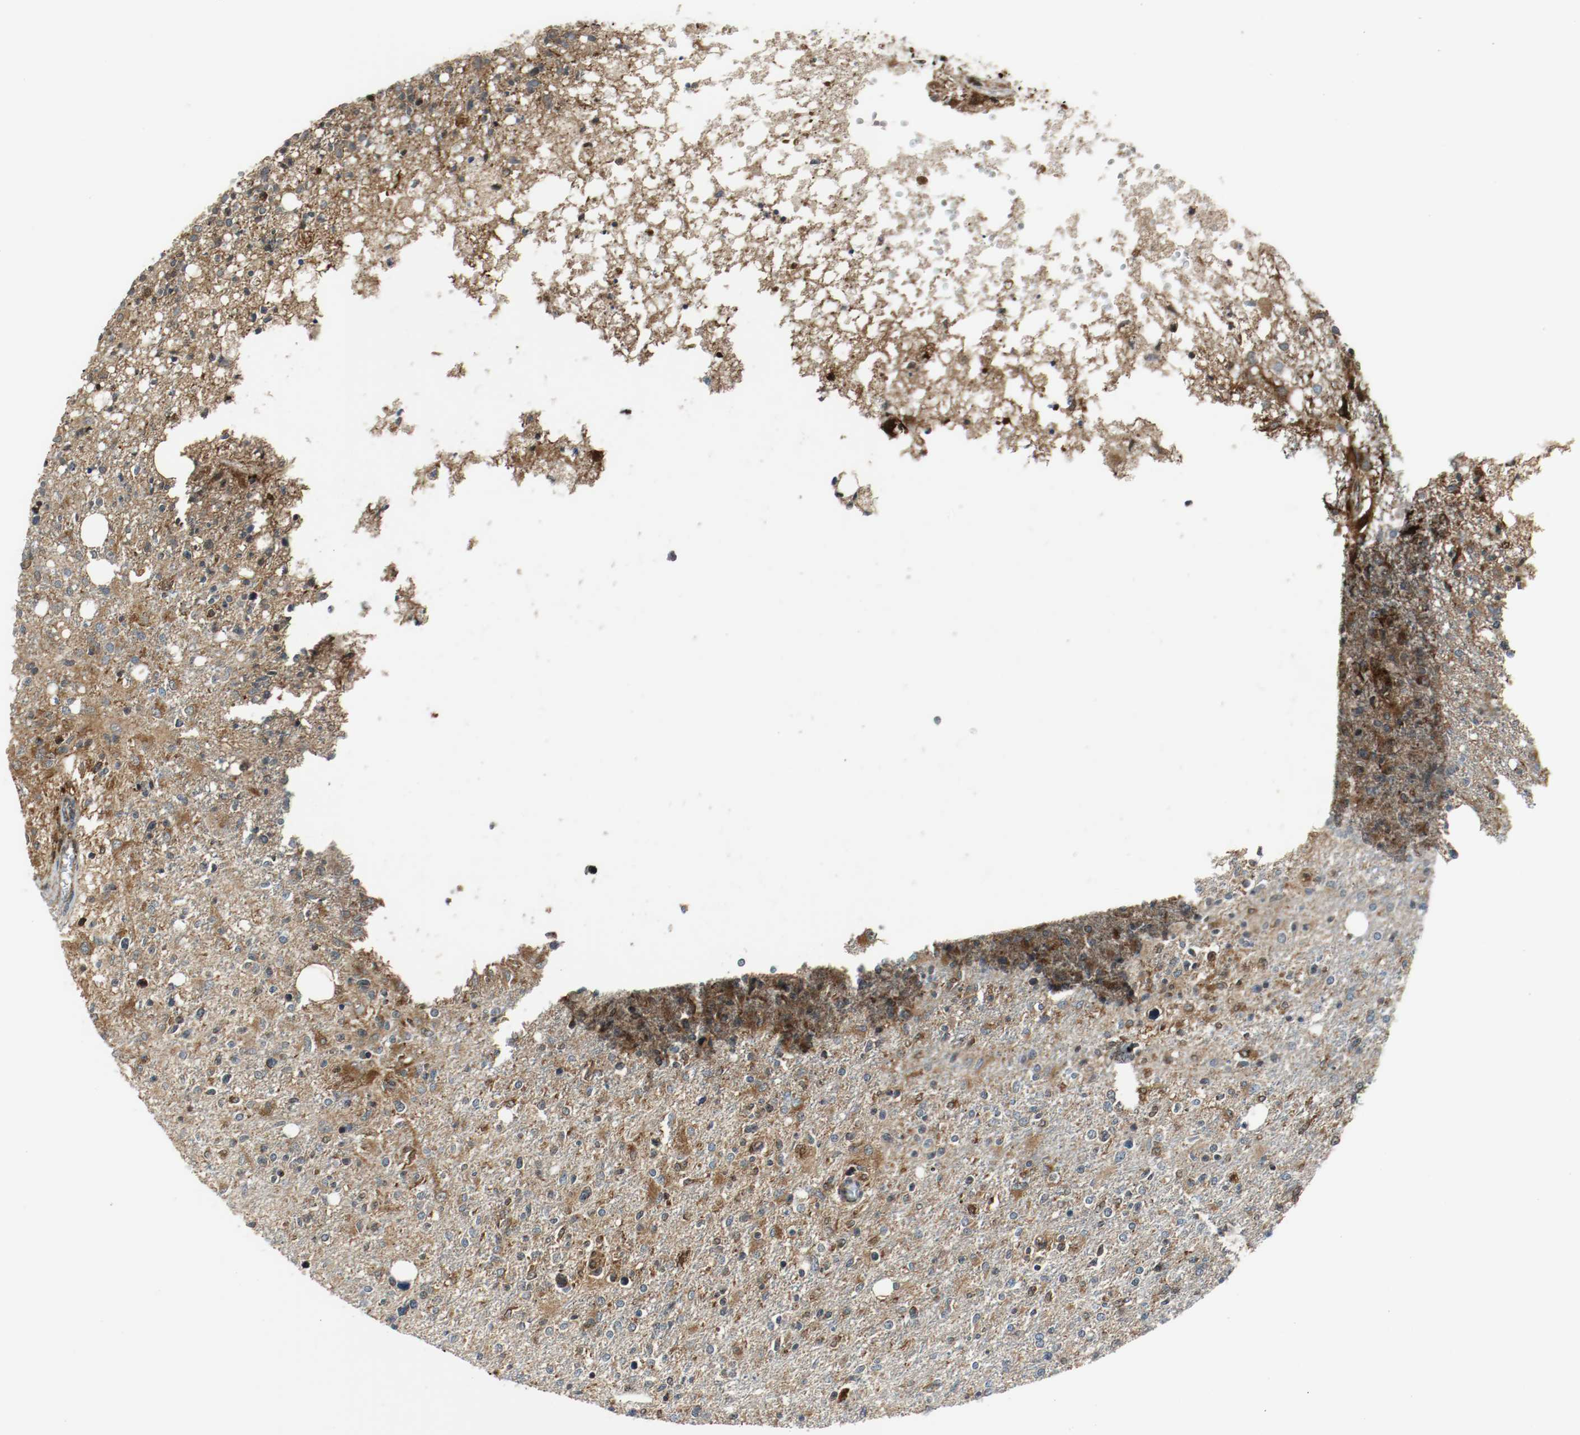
{"staining": {"intensity": "moderate", "quantity": ">75%", "location": "cytoplasmic/membranous"}, "tissue": "glioma", "cell_type": "Tumor cells", "image_type": "cancer", "snomed": [{"axis": "morphology", "description": "Glioma, malignant, High grade"}, {"axis": "topography", "description": "Cerebral cortex"}], "caption": "The photomicrograph demonstrates immunohistochemical staining of glioma. There is moderate cytoplasmic/membranous positivity is seen in approximately >75% of tumor cells.", "gene": "TXNRD1", "patient": {"sex": "male", "age": 76}}